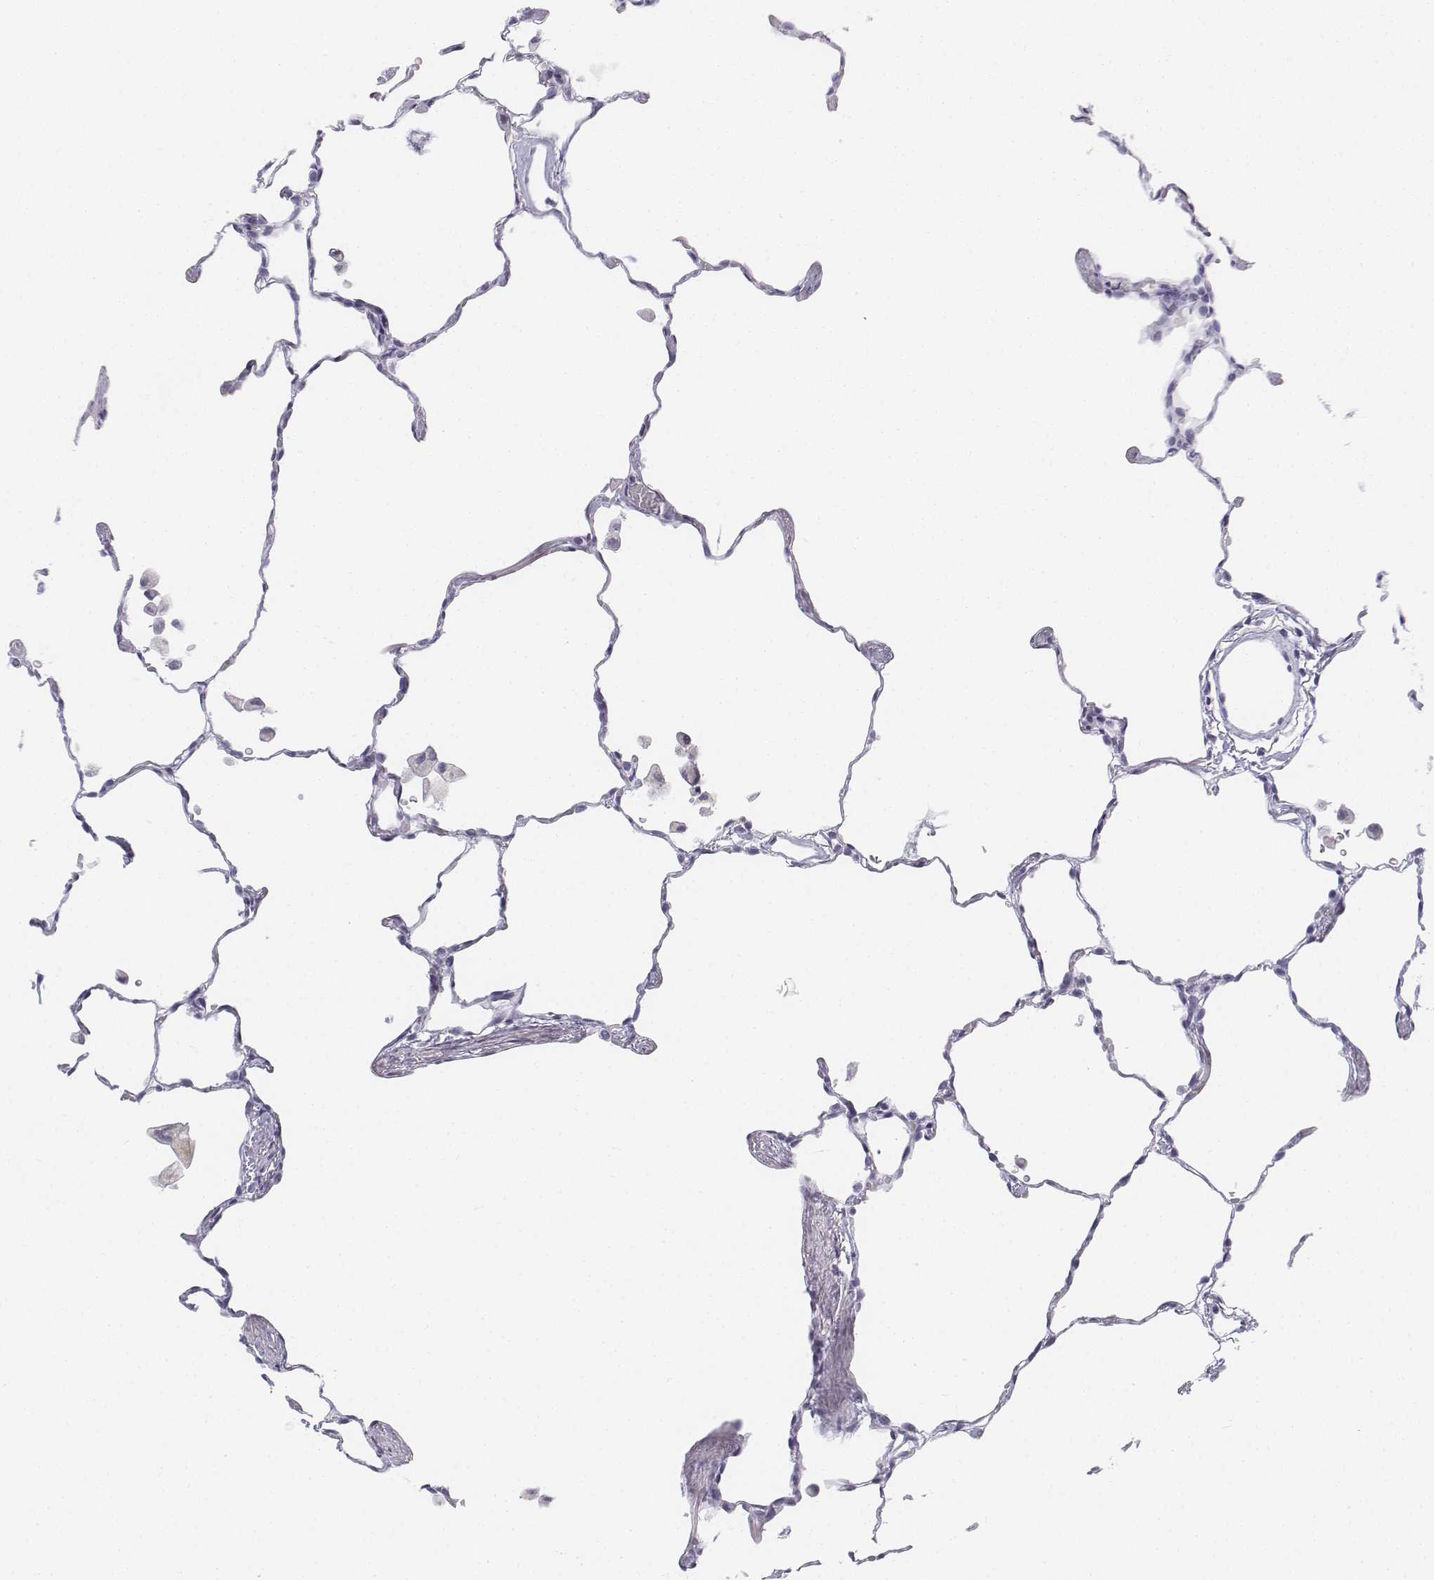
{"staining": {"intensity": "negative", "quantity": "none", "location": "none"}, "tissue": "lung", "cell_type": "Alveolar cells", "image_type": "normal", "snomed": [{"axis": "morphology", "description": "Normal tissue, NOS"}, {"axis": "topography", "description": "Lung"}], "caption": "This is a micrograph of immunohistochemistry staining of unremarkable lung, which shows no staining in alveolar cells.", "gene": "UCN2", "patient": {"sex": "female", "age": 47}}